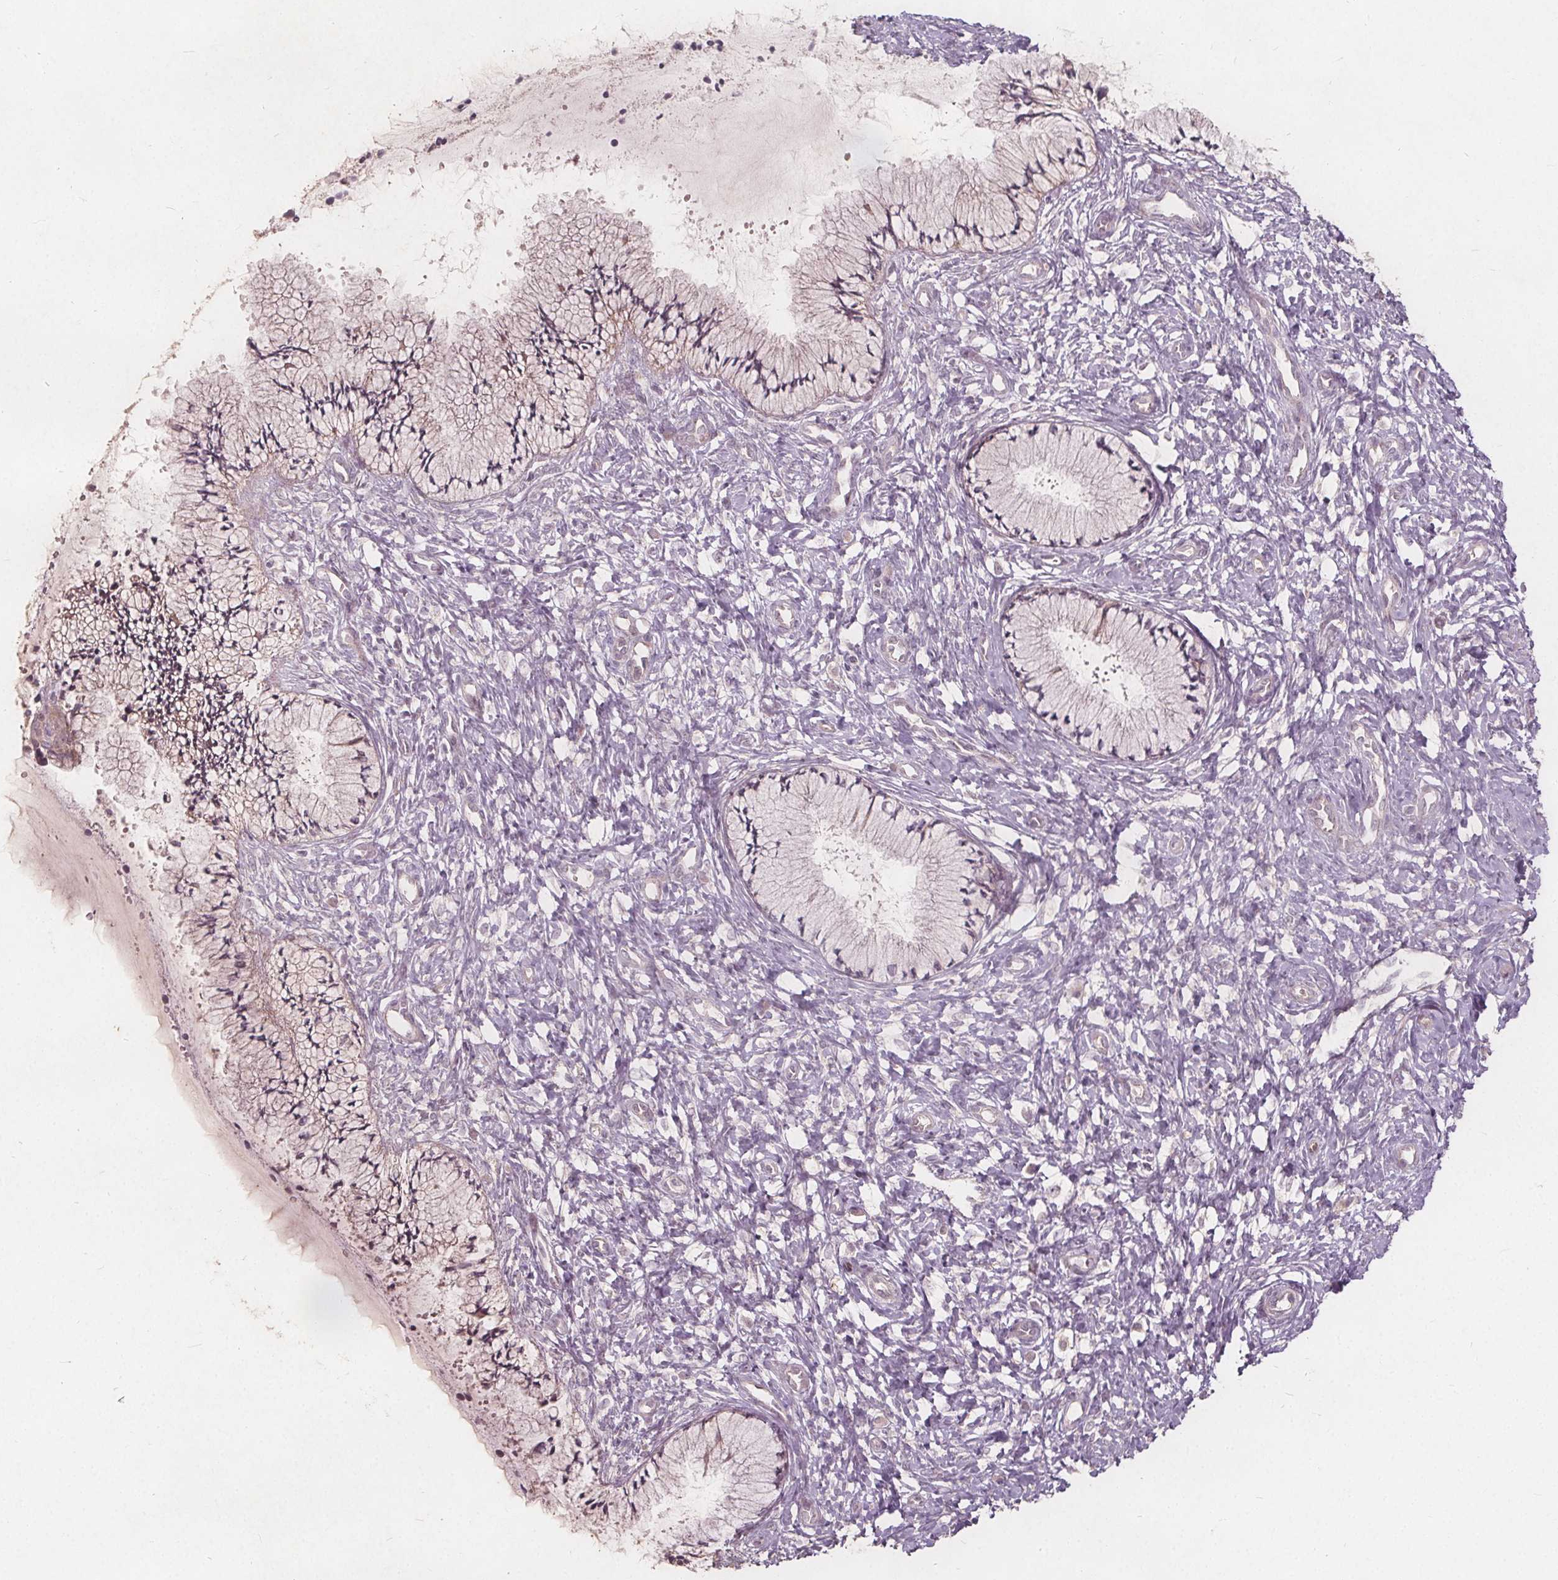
{"staining": {"intensity": "negative", "quantity": "none", "location": "none"}, "tissue": "cervix", "cell_type": "Glandular cells", "image_type": "normal", "snomed": [{"axis": "morphology", "description": "Normal tissue, NOS"}, {"axis": "topography", "description": "Cervix"}], "caption": "IHC micrograph of unremarkable cervix: human cervix stained with DAB exhibits no significant protein expression in glandular cells.", "gene": "PTPRT", "patient": {"sex": "female", "age": 37}}